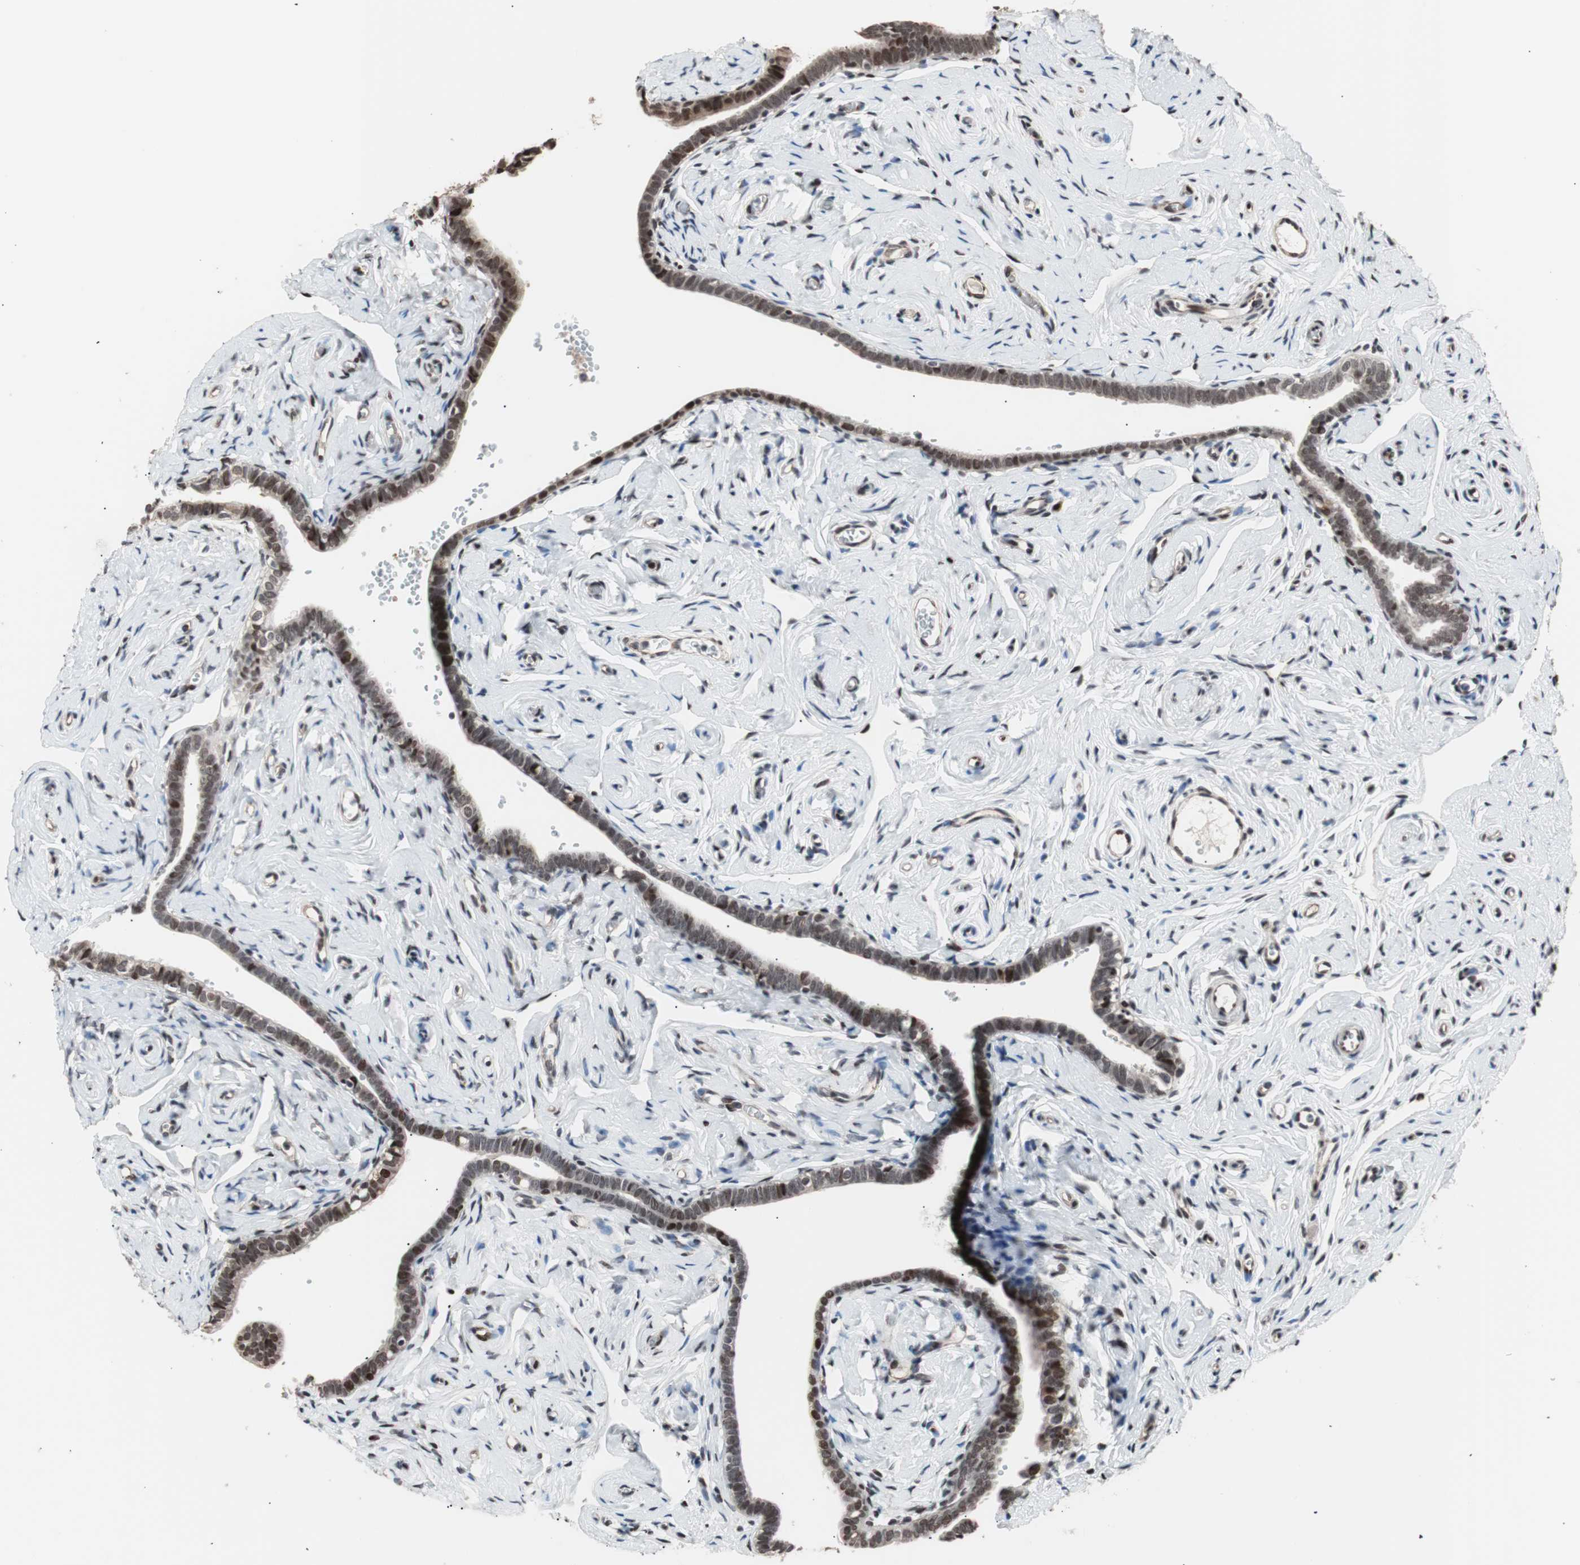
{"staining": {"intensity": "moderate", "quantity": ">75%", "location": "nuclear"}, "tissue": "fallopian tube", "cell_type": "Glandular cells", "image_type": "normal", "snomed": [{"axis": "morphology", "description": "Normal tissue, NOS"}, {"axis": "topography", "description": "Fallopian tube"}], "caption": "There is medium levels of moderate nuclear expression in glandular cells of unremarkable fallopian tube, as demonstrated by immunohistochemical staining (brown color).", "gene": "POGZ", "patient": {"sex": "female", "age": 71}}